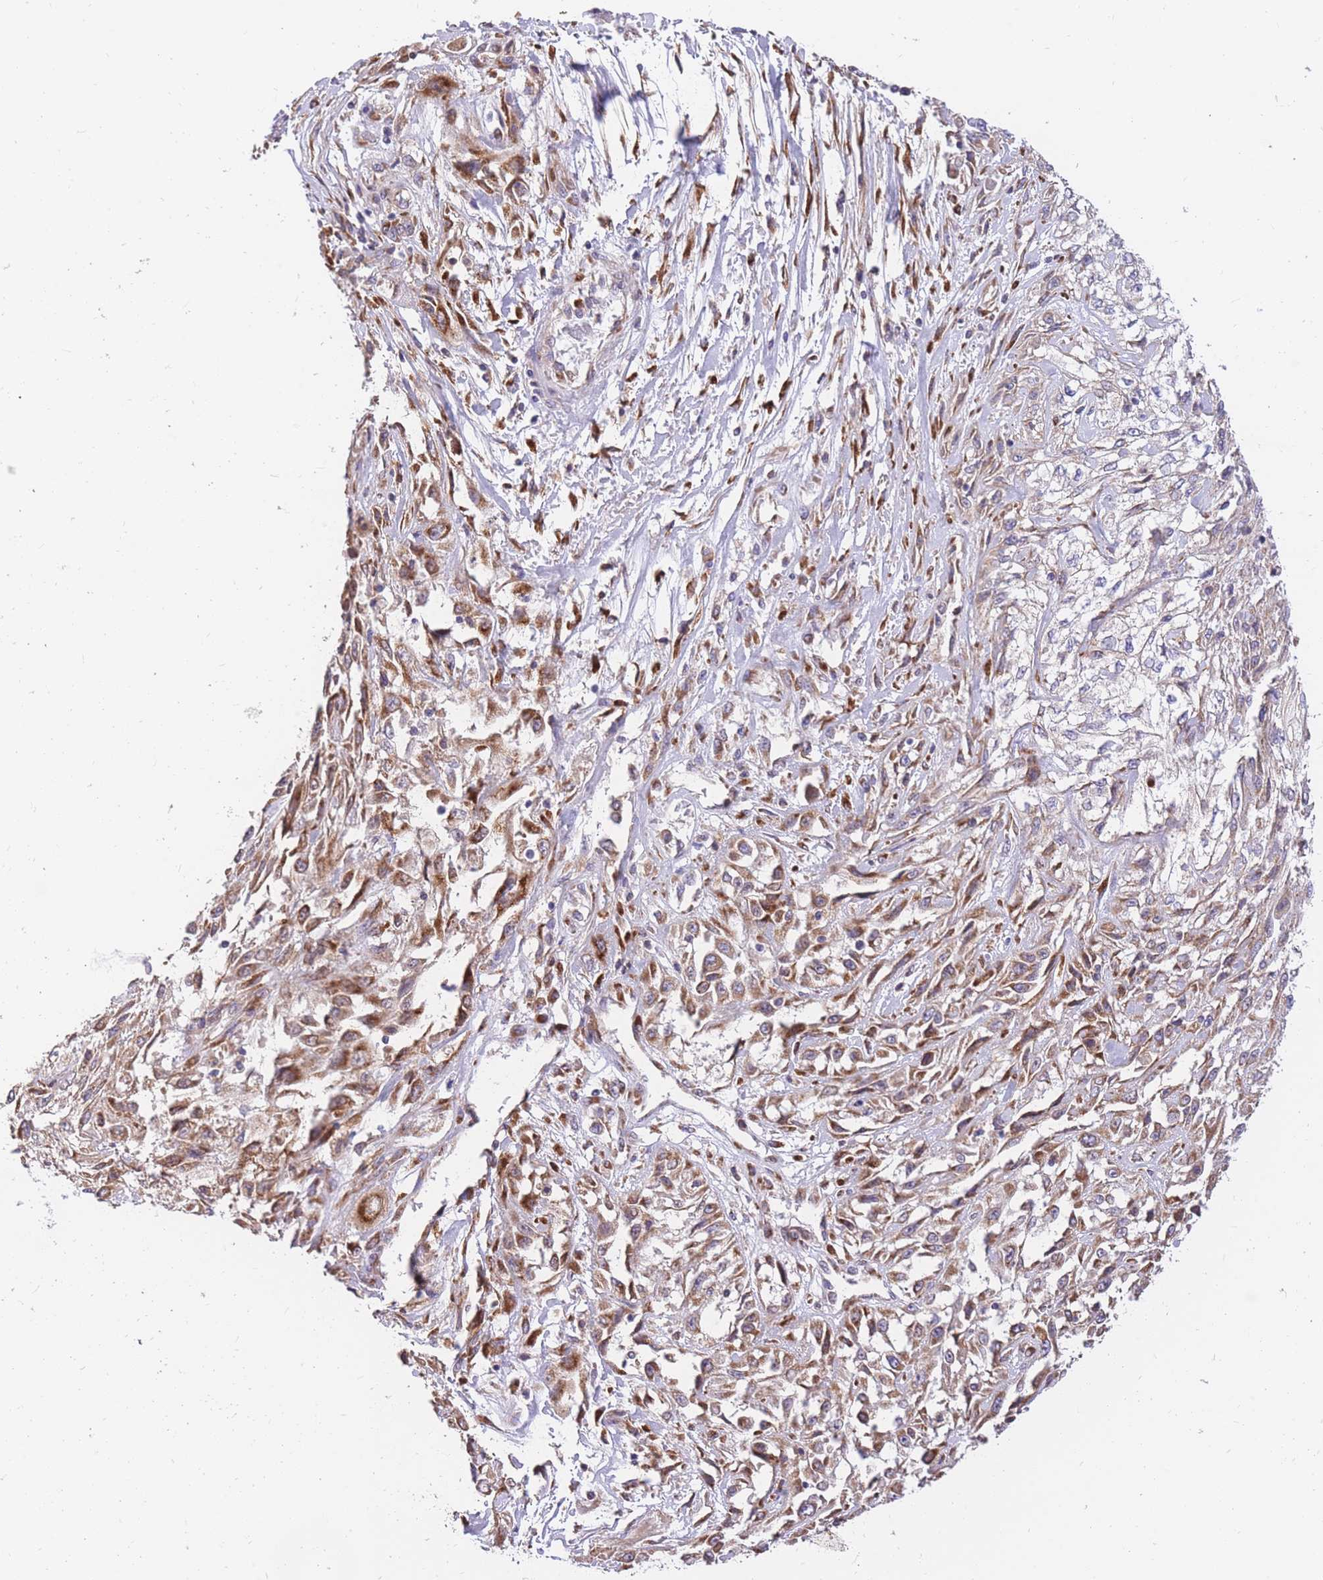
{"staining": {"intensity": "moderate", "quantity": ">75%", "location": "cytoplasmic/membranous"}, "tissue": "skin cancer", "cell_type": "Tumor cells", "image_type": "cancer", "snomed": [{"axis": "morphology", "description": "Squamous cell carcinoma, NOS"}, {"axis": "morphology", "description": "Squamous cell carcinoma, metastatic, NOS"}, {"axis": "topography", "description": "Skin"}, {"axis": "topography", "description": "Lymph node"}], "caption": "Immunohistochemical staining of skin metastatic squamous cell carcinoma exhibits medium levels of moderate cytoplasmic/membranous protein expression in approximately >75% of tumor cells.", "gene": "GBP7", "patient": {"sex": "male", "age": 75}}